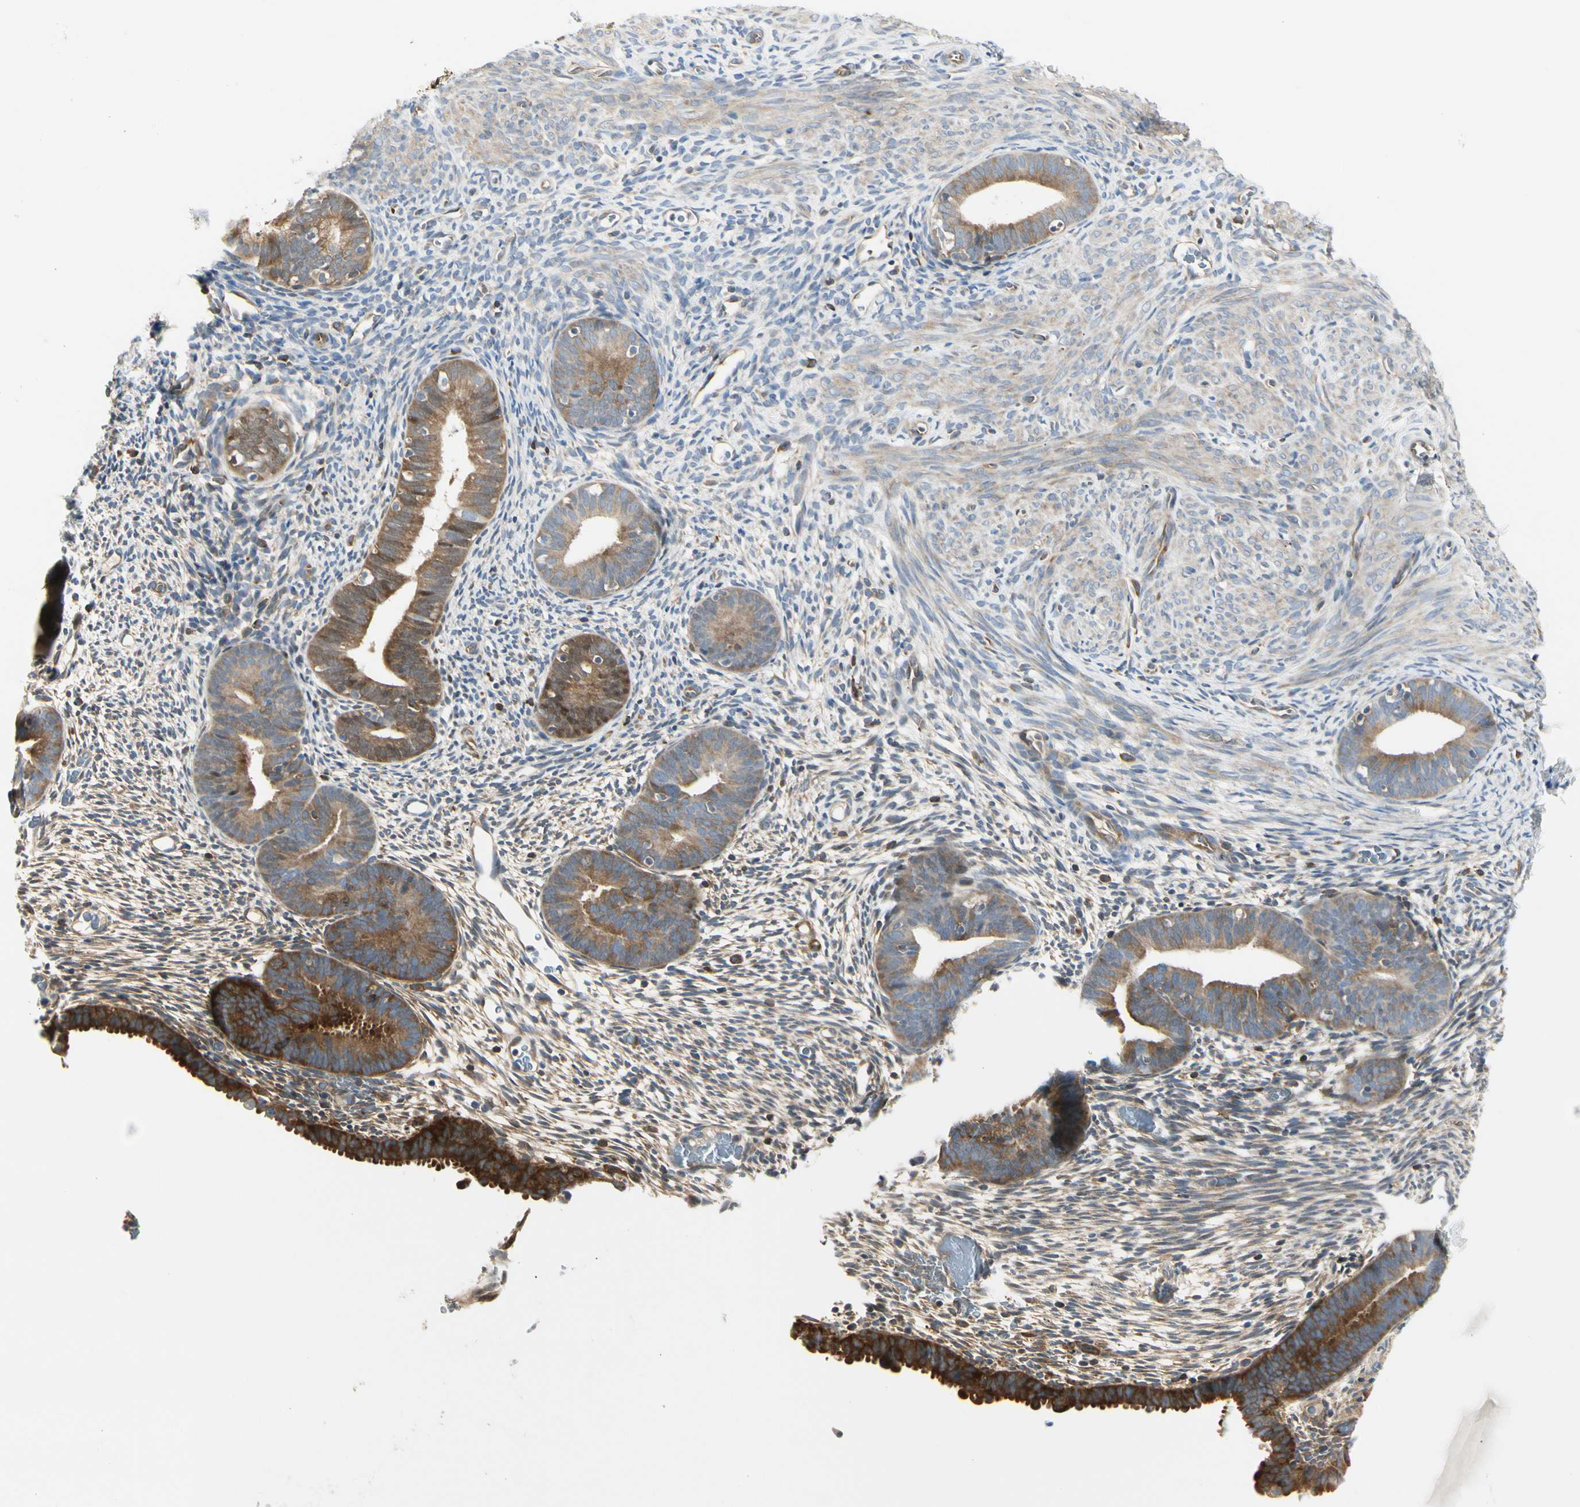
{"staining": {"intensity": "moderate", "quantity": "<25%", "location": "cytoplasmic/membranous"}, "tissue": "endometrium", "cell_type": "Cells in endometrial stroma", "image_type": "normal", "snomed": [{"axis": "morphology", "description": "Normal tissue, NOS"}, {"axis": "morphology", "description": "Atrophy, NOS"}, {"axis": "topography", "description": "Uterus"}, {"axis": "topography", "description": "Endometrium"}], "caption": "Protein analysis of benign endometrium reveals moderate cytoplasmic/membranous staining in approximately <25% of cells in endometrial stroma. Nuclei are stained in blue.", "gene": "NFKB2", "patient": {"sex": "female", "age": 68}}